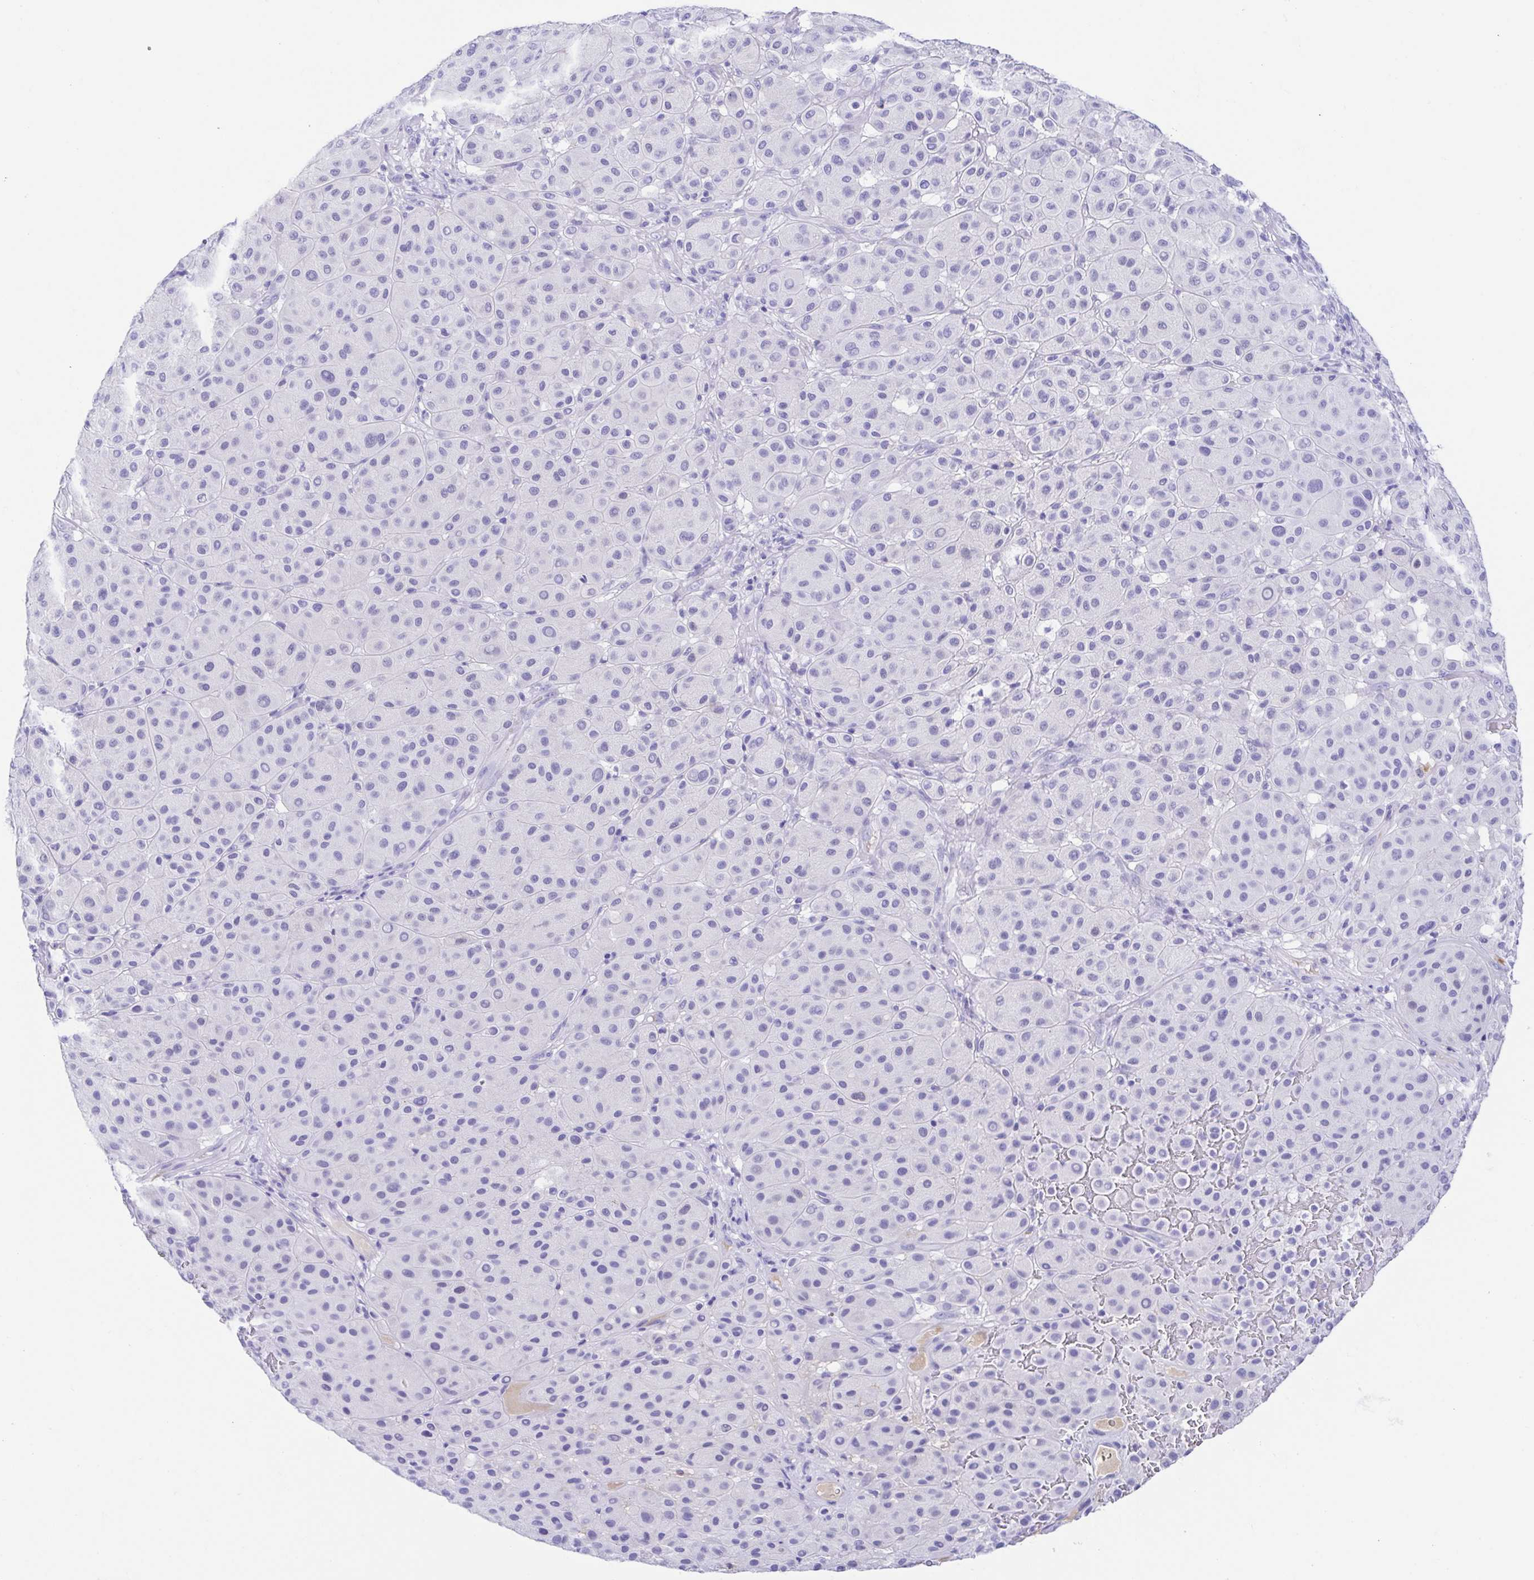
{"staining": {"intensity": "negative", "quantity": "none", "location": "none"}, "tissue": "melanoma", "cell_type": "Tumor cells", "image_type": "cancer", "snomed": [{"axis": "morphology", "description": "Malignant melanoma, Metastatic site"}, {"axis": "topography", "description": "Smooth muscle"}], "caption": "Immunohistochemistry of human malignant melanoma (metastatic site) displays no expression in tumor cells.", "gene": "GKN1", "patient": {"sex": "male", "age": 41}}